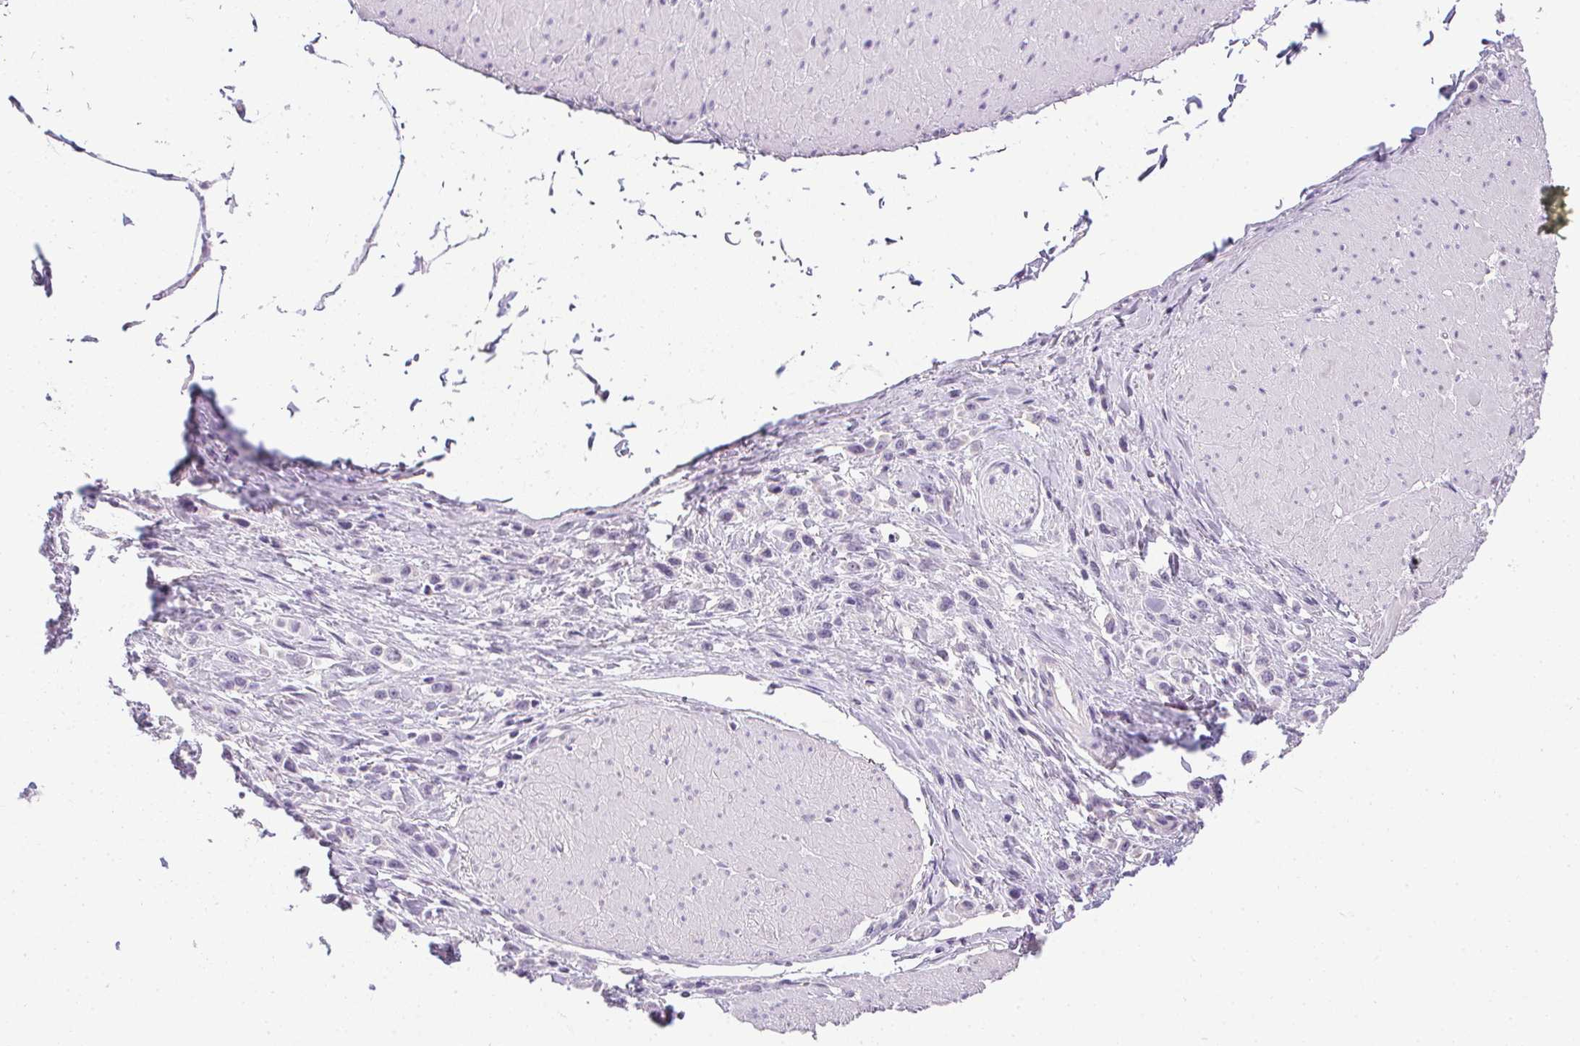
{"staining": {"intensity": "negative", "quantity": "none", "location": "none"}, "tissue": "stomach cancer", "cell_type": "Tumor cells", "image_type": "cancer", "snomed": [{"axis": "morphology", "description": "Adenocarcinoma, NOS"}, {"axis": "topography", "description": "Stomach"}], "caption": "The histopathology image shows no staining of tumor cells in stomach cancer.", "gene": "PRL", "patient": {"sex": "male", "age": 47}}